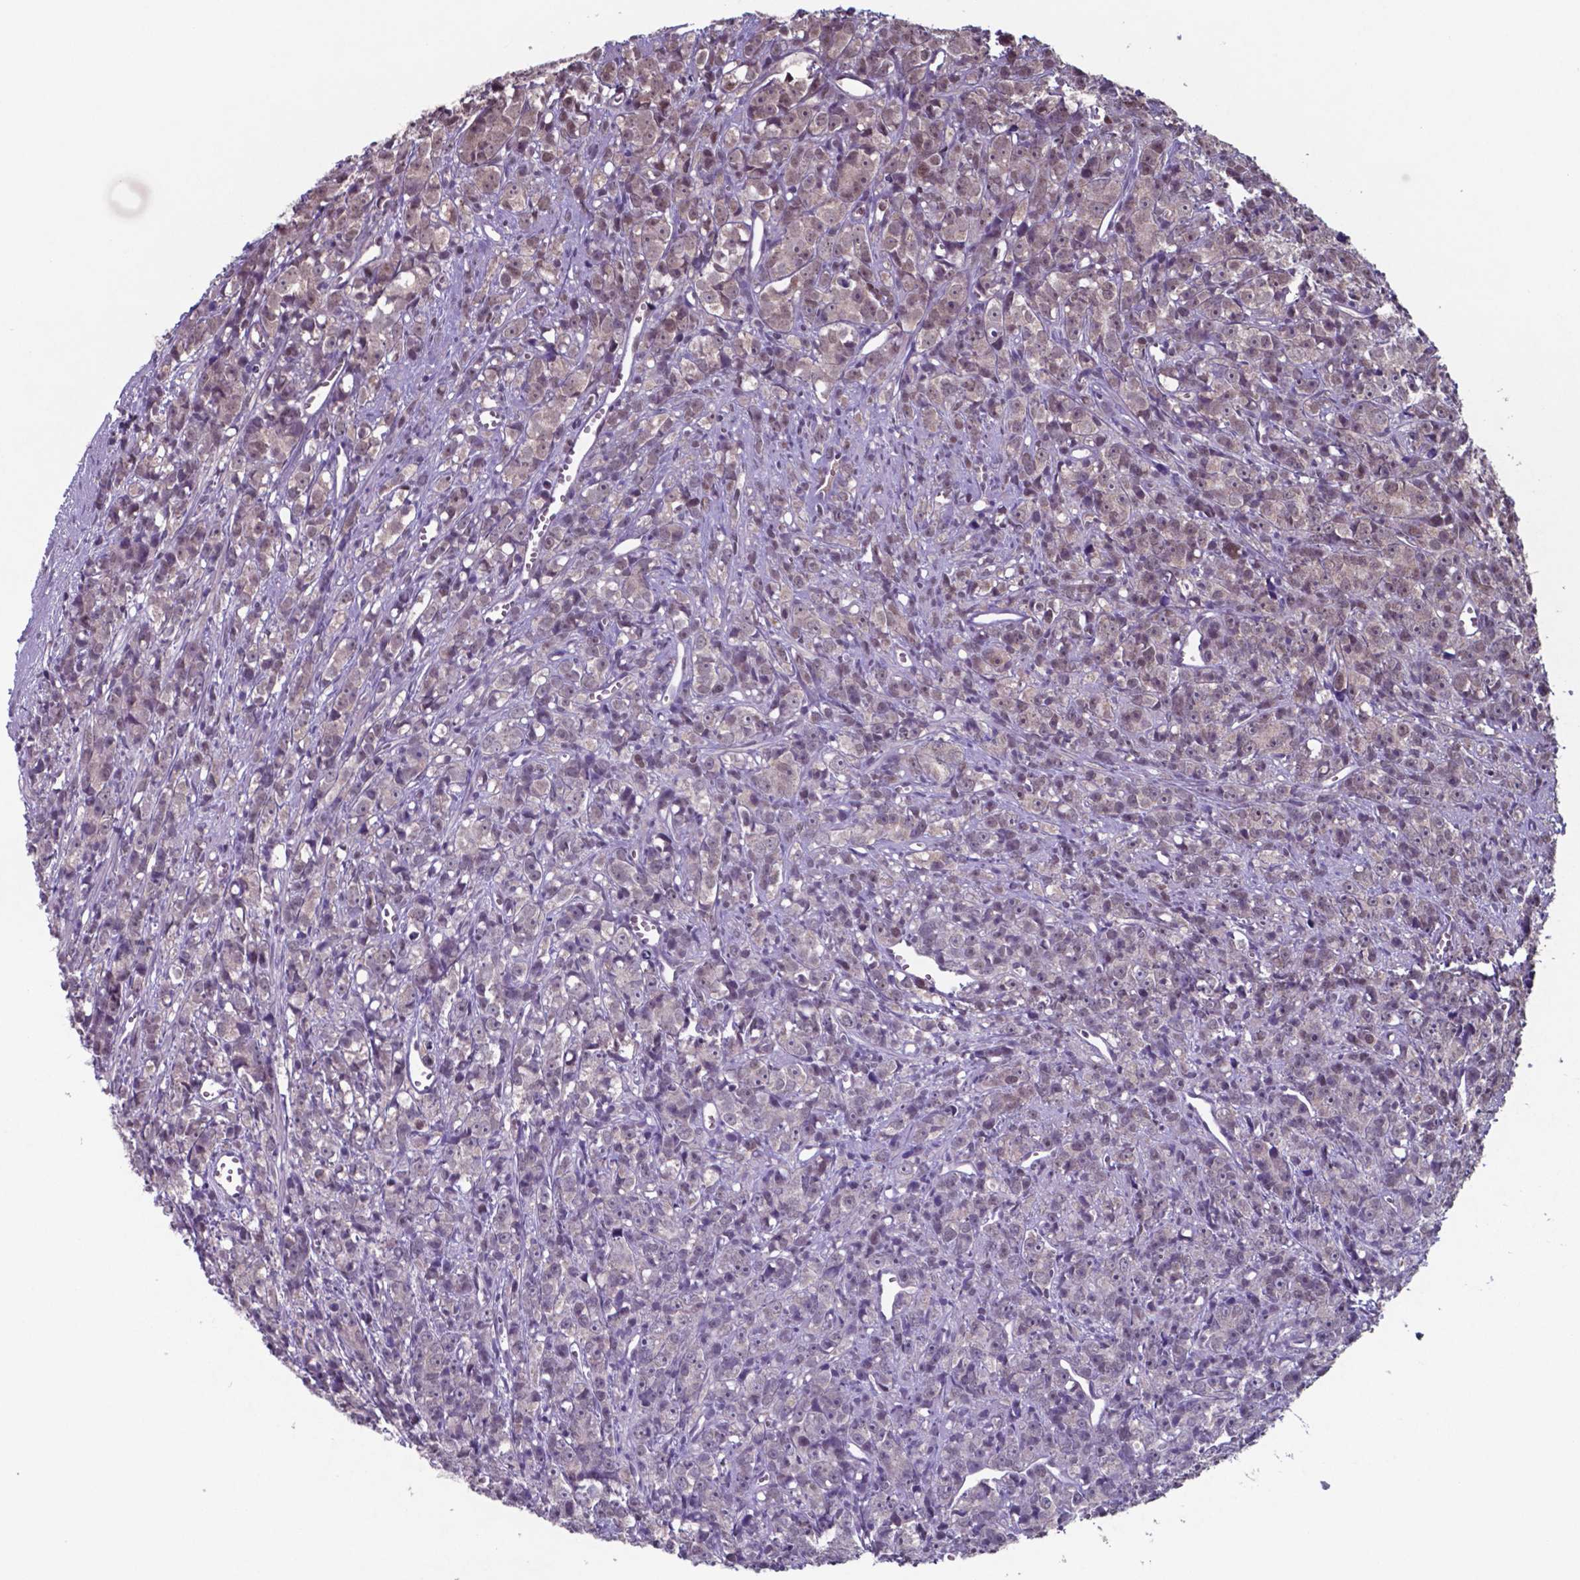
{"staining": {"intensity": "moderate", "quantity": "25%-75%", "location": "cytoplasmic/membranous,nuclear"}, "tissue": "prostate cancer", "cell_type": "Tumor cells", "image_type": "cancer", "snomed": [{"axis": "morphology", "description": "Adenocarcinoma, High grade"}, {"axis": "topography", "description": "Prostate"}], "caption": "DAB immunohistochemical staining of prostate high-grade adenocarcinoma reveals moderate cytoplasmic/membranous and nuclear protein staining in approximately 25%-75% of tumor cells. (brown staining indicates protein expression, while blue staining denotes nuclei).", "gene": "UBA1", "patient": {"sex": "male", "age": 77}}